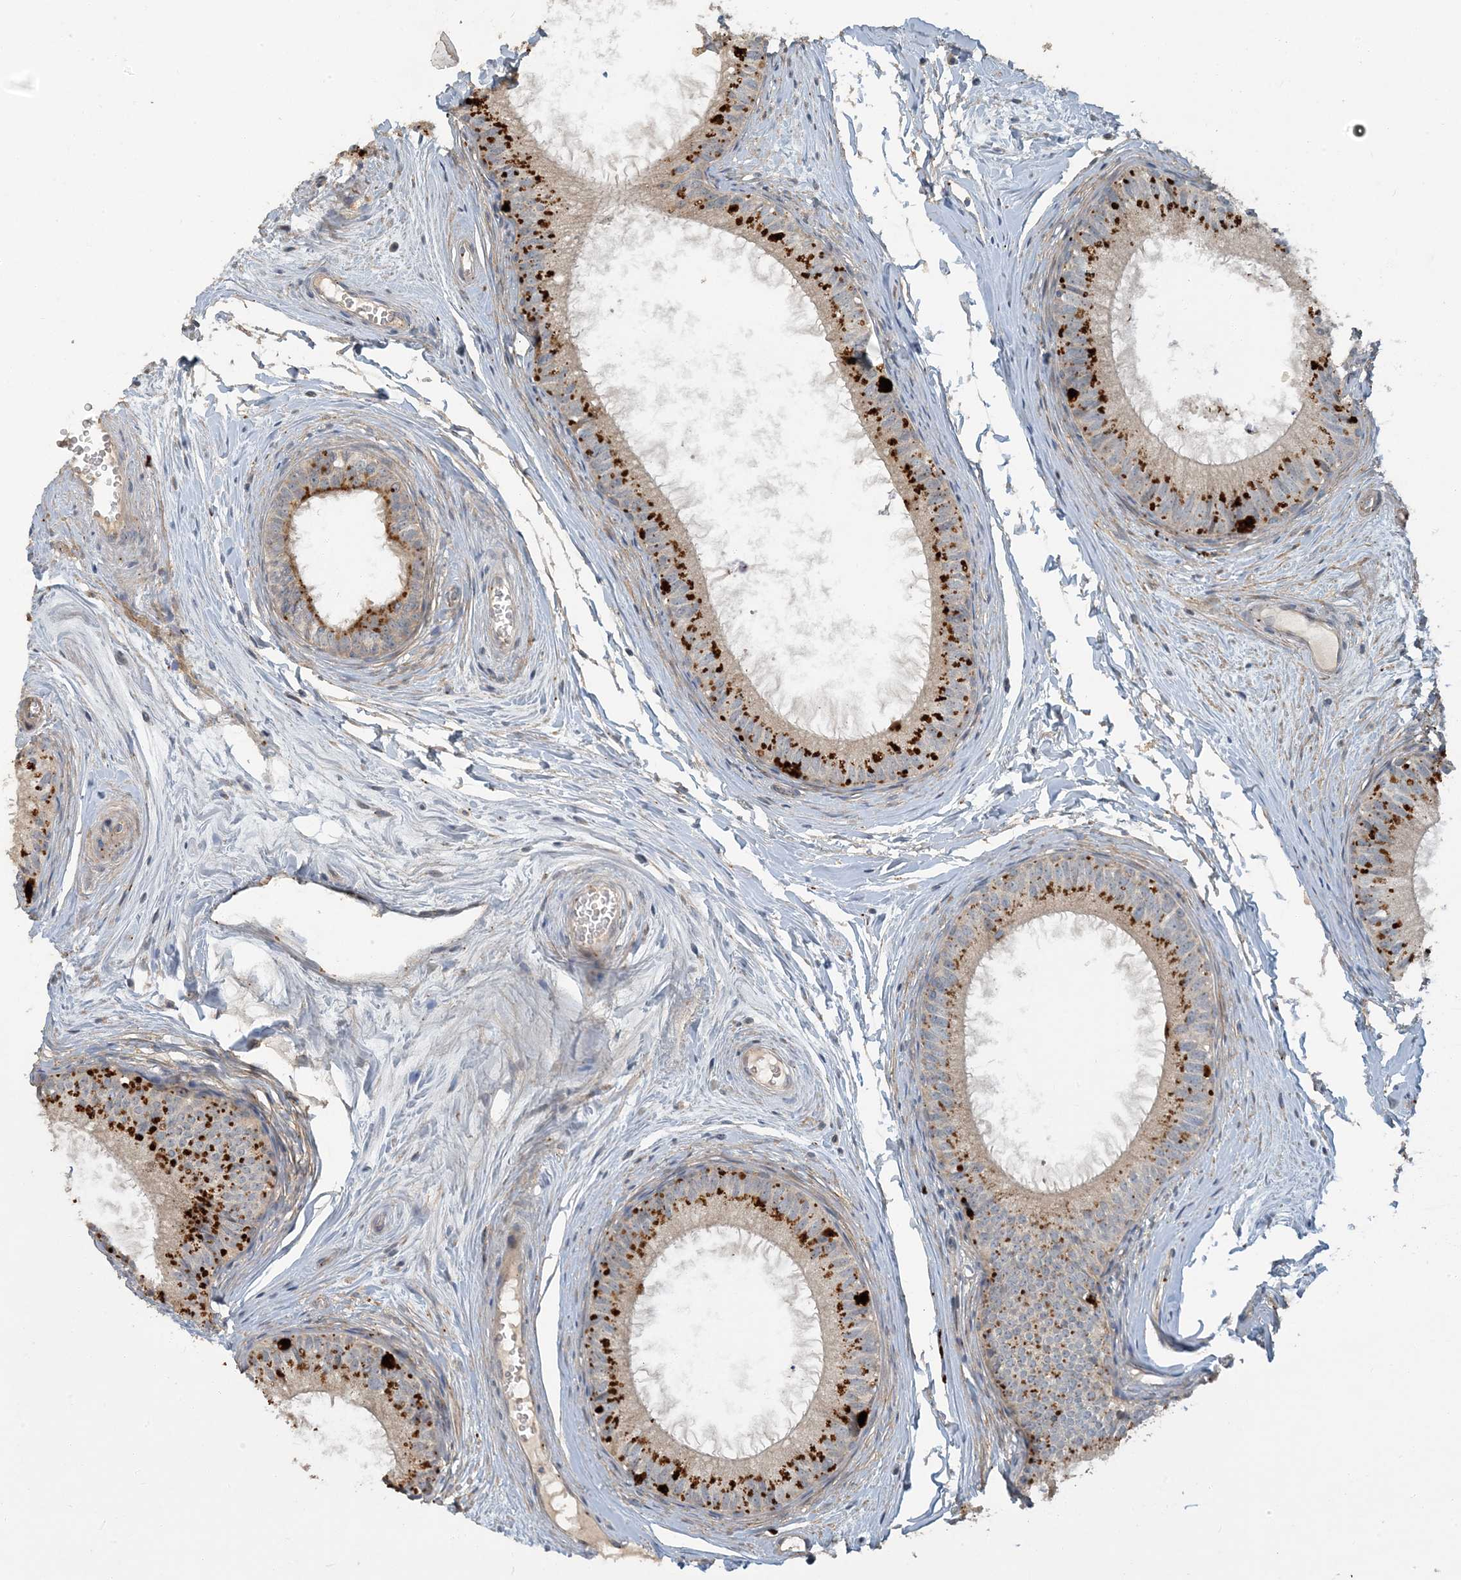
{"staining": {"intensity": "strong", "quantity": ">75%", "location": "cytoplasmic/membranous"}, "tissue": "epididymis", "cell_type": "Glandular cells", "image_type": "normal", "snomed": [{"axis": "morphology", "description": "Normal tissue, NOS"}, {"axis": "topography", "description": "Epididymis"}], "caption": "Immunohistochemical staining of unremarkable human epididymis exhibits strong cytoplasmic/membranous protein staining in about >75% of glandular cells.", "gene": "LTN1", "patient": {"sex": "male", "age": 34}}